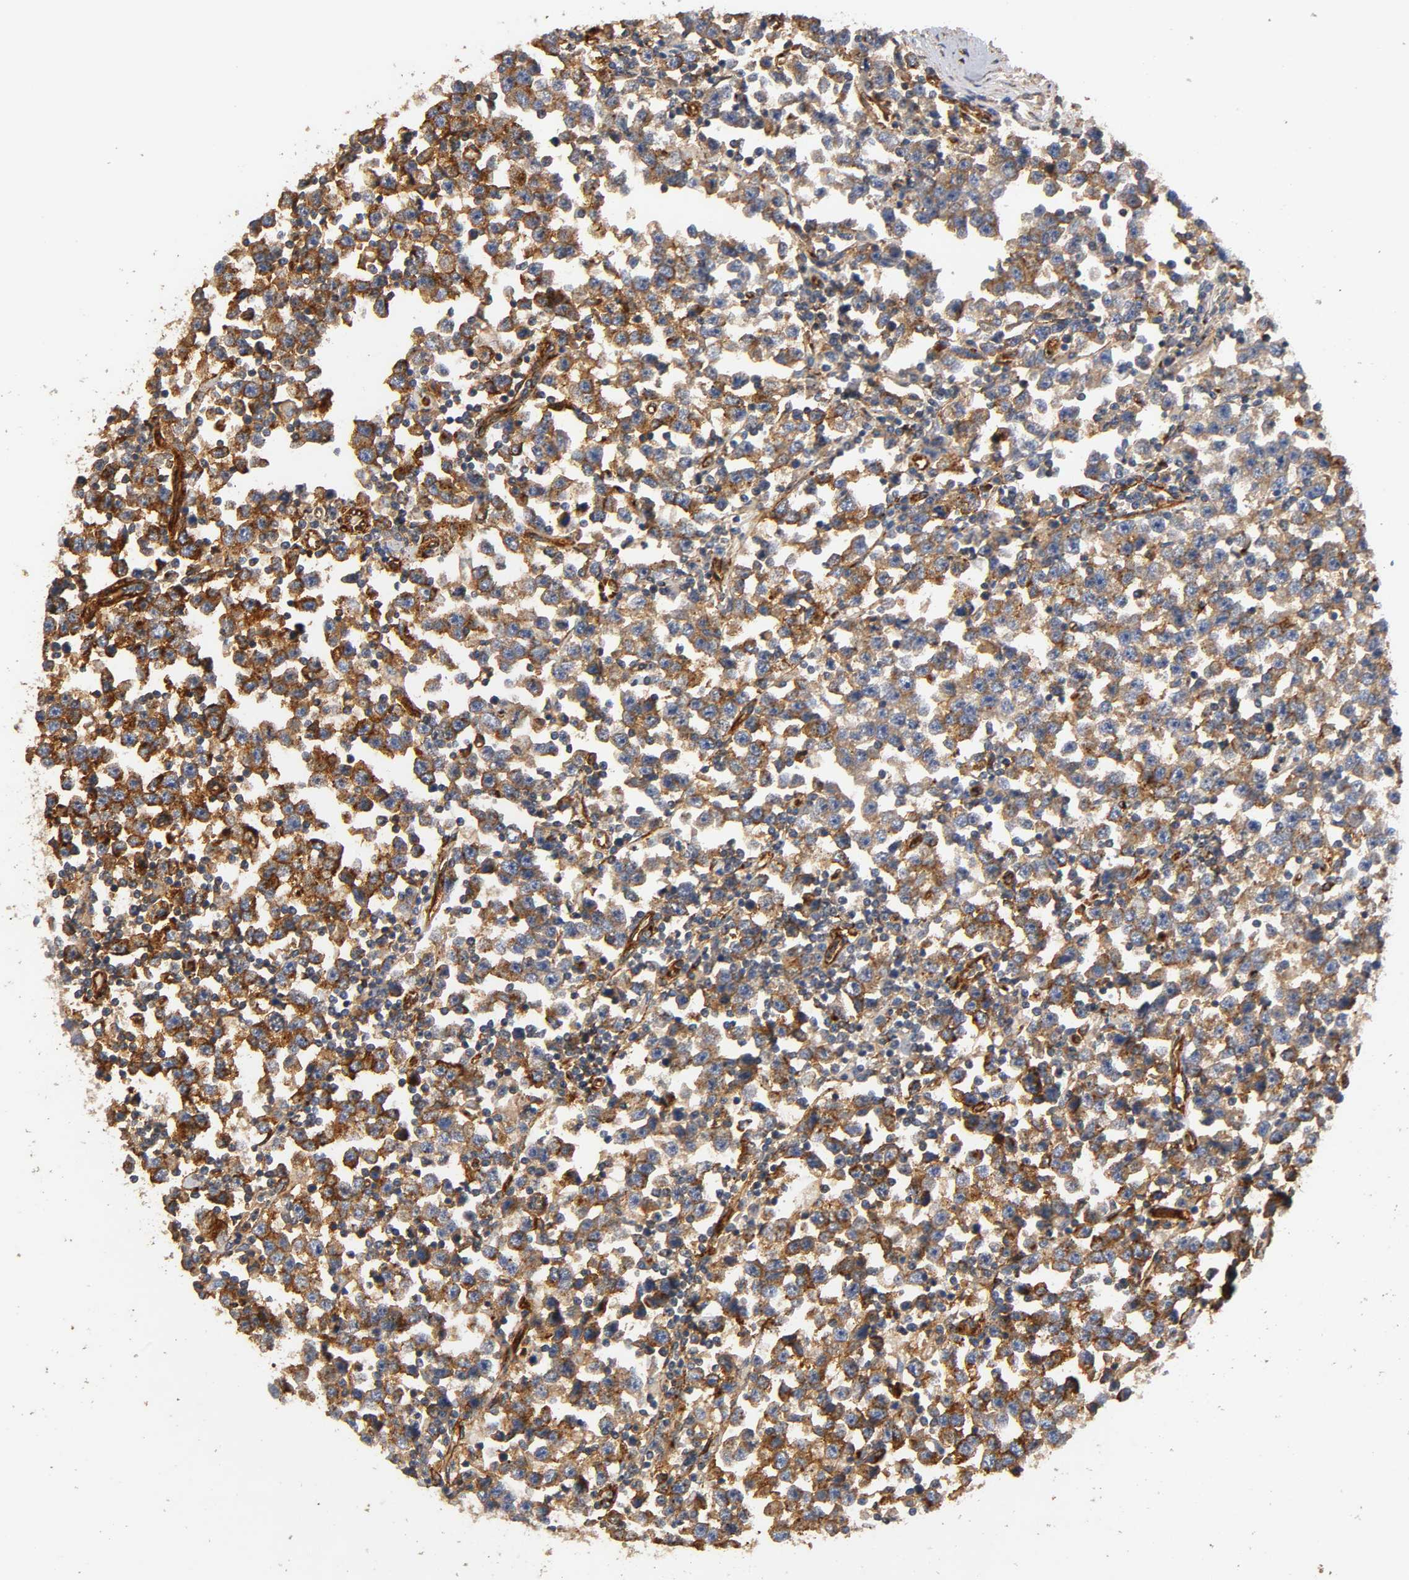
{"staining": {"intensity": "moderate", "quantity": ">75%", "location": "cytoplasmic/membranous"}, "tissue": "testis cancer", "cell_type": "Tumor cells", "image_type": "cancer", "snomed": [{"axis": "morphology", "description": "Seminoma, NOS"}, {"axis": "topography", "description": "Testis"}], "caption": "Testis cancer stained for a protein shows moderate cytoplasmic/membranous positivity in tumor cells.", "gene": "IFITM3", "patient": {"sex": "male", "age": 43}}